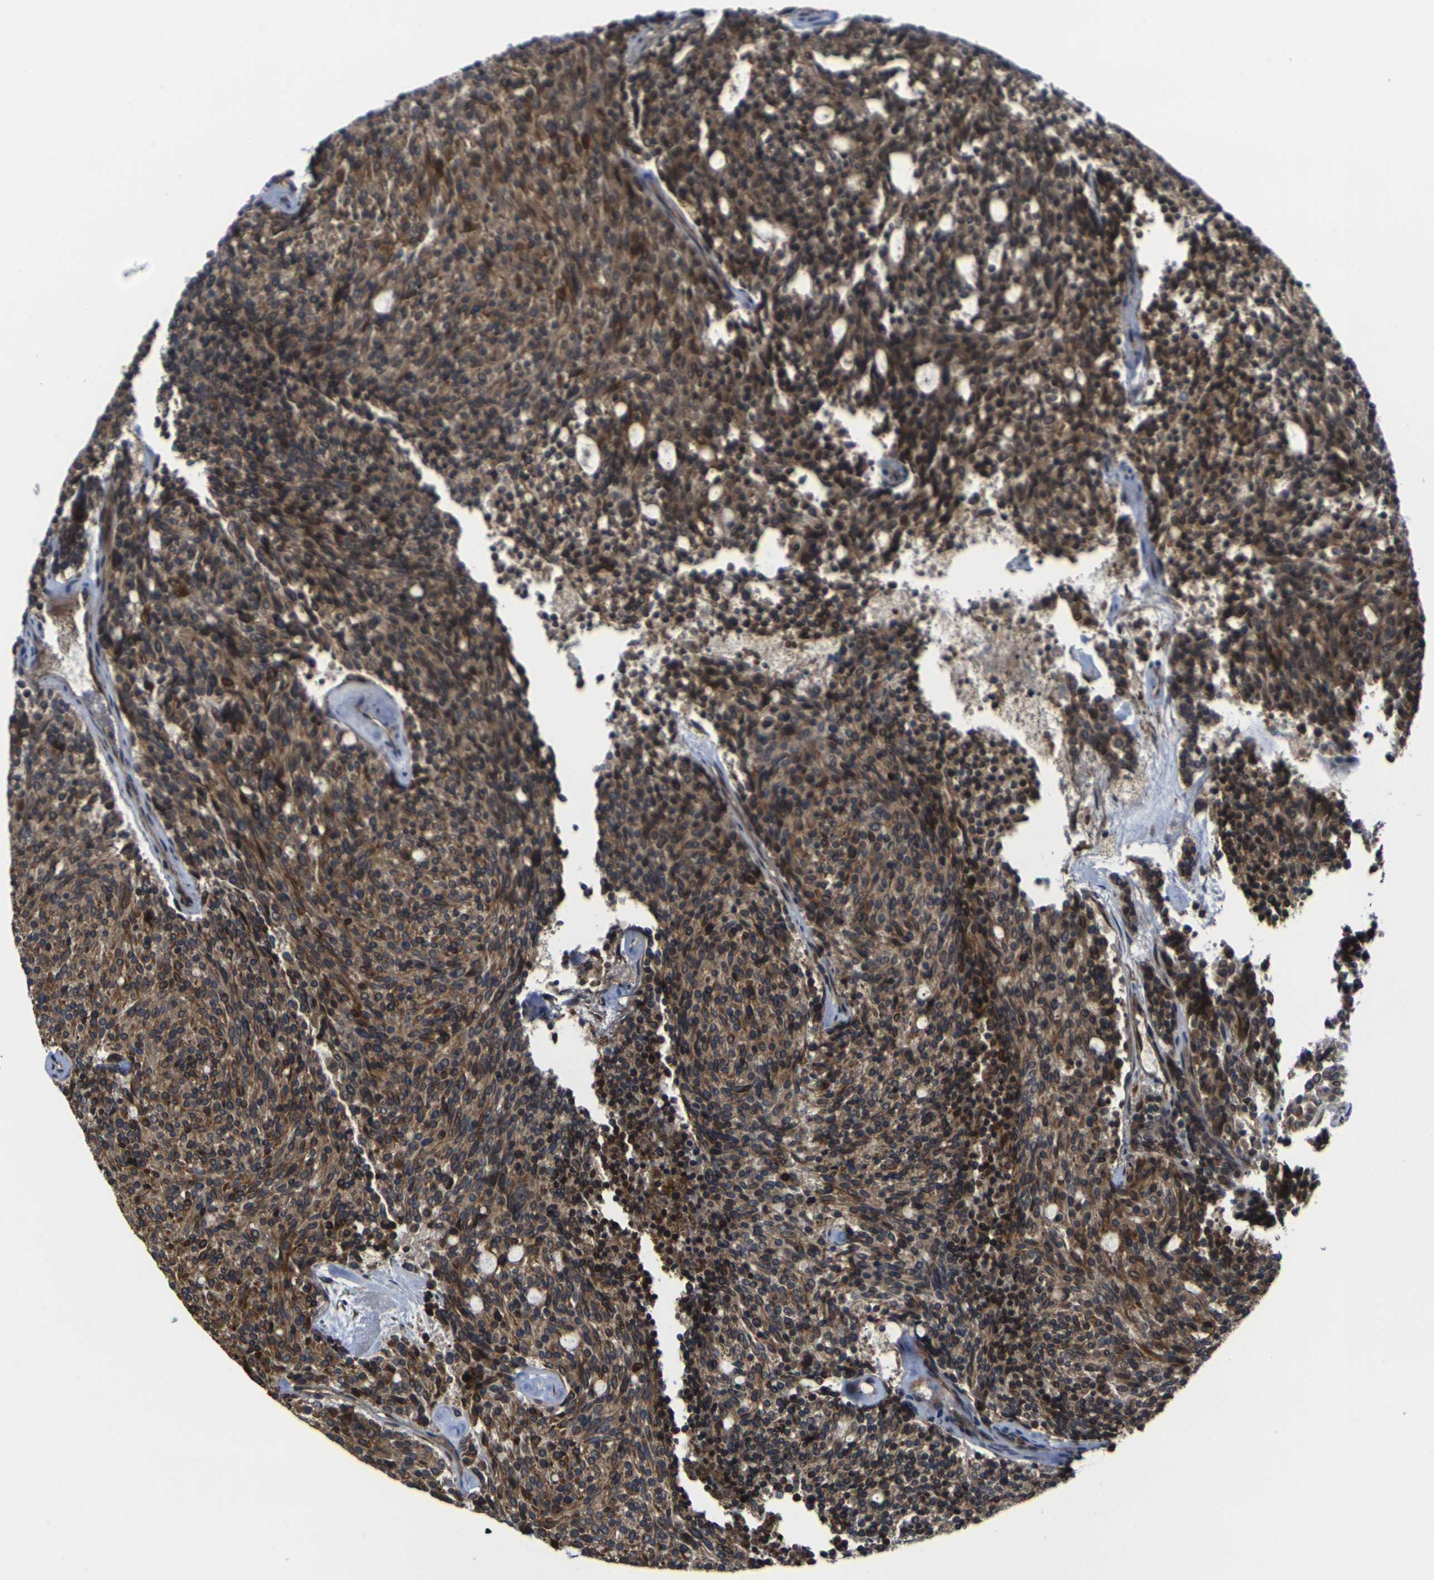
{"staining": {"intensity": "moderate", "quantity": ">75%", "location": "cytoplasmic/membranous"}, "tissue": "carcinoid", "cell_type": "Tumor cells", "image_type": "cancer", "snomed": [{"axis": "morphology", "description": "Carcinoid, malignant, NOS"}, {"axis": "topography", "description": "Pancreas"}], "caption": "Carcinoid stained for a protein (brown) shows moderate cytoplasmic/membranous positive expression in about >75% of tumor cells.", "gene": "FZD1", "patient": {"sex": "female", "age": 54}}